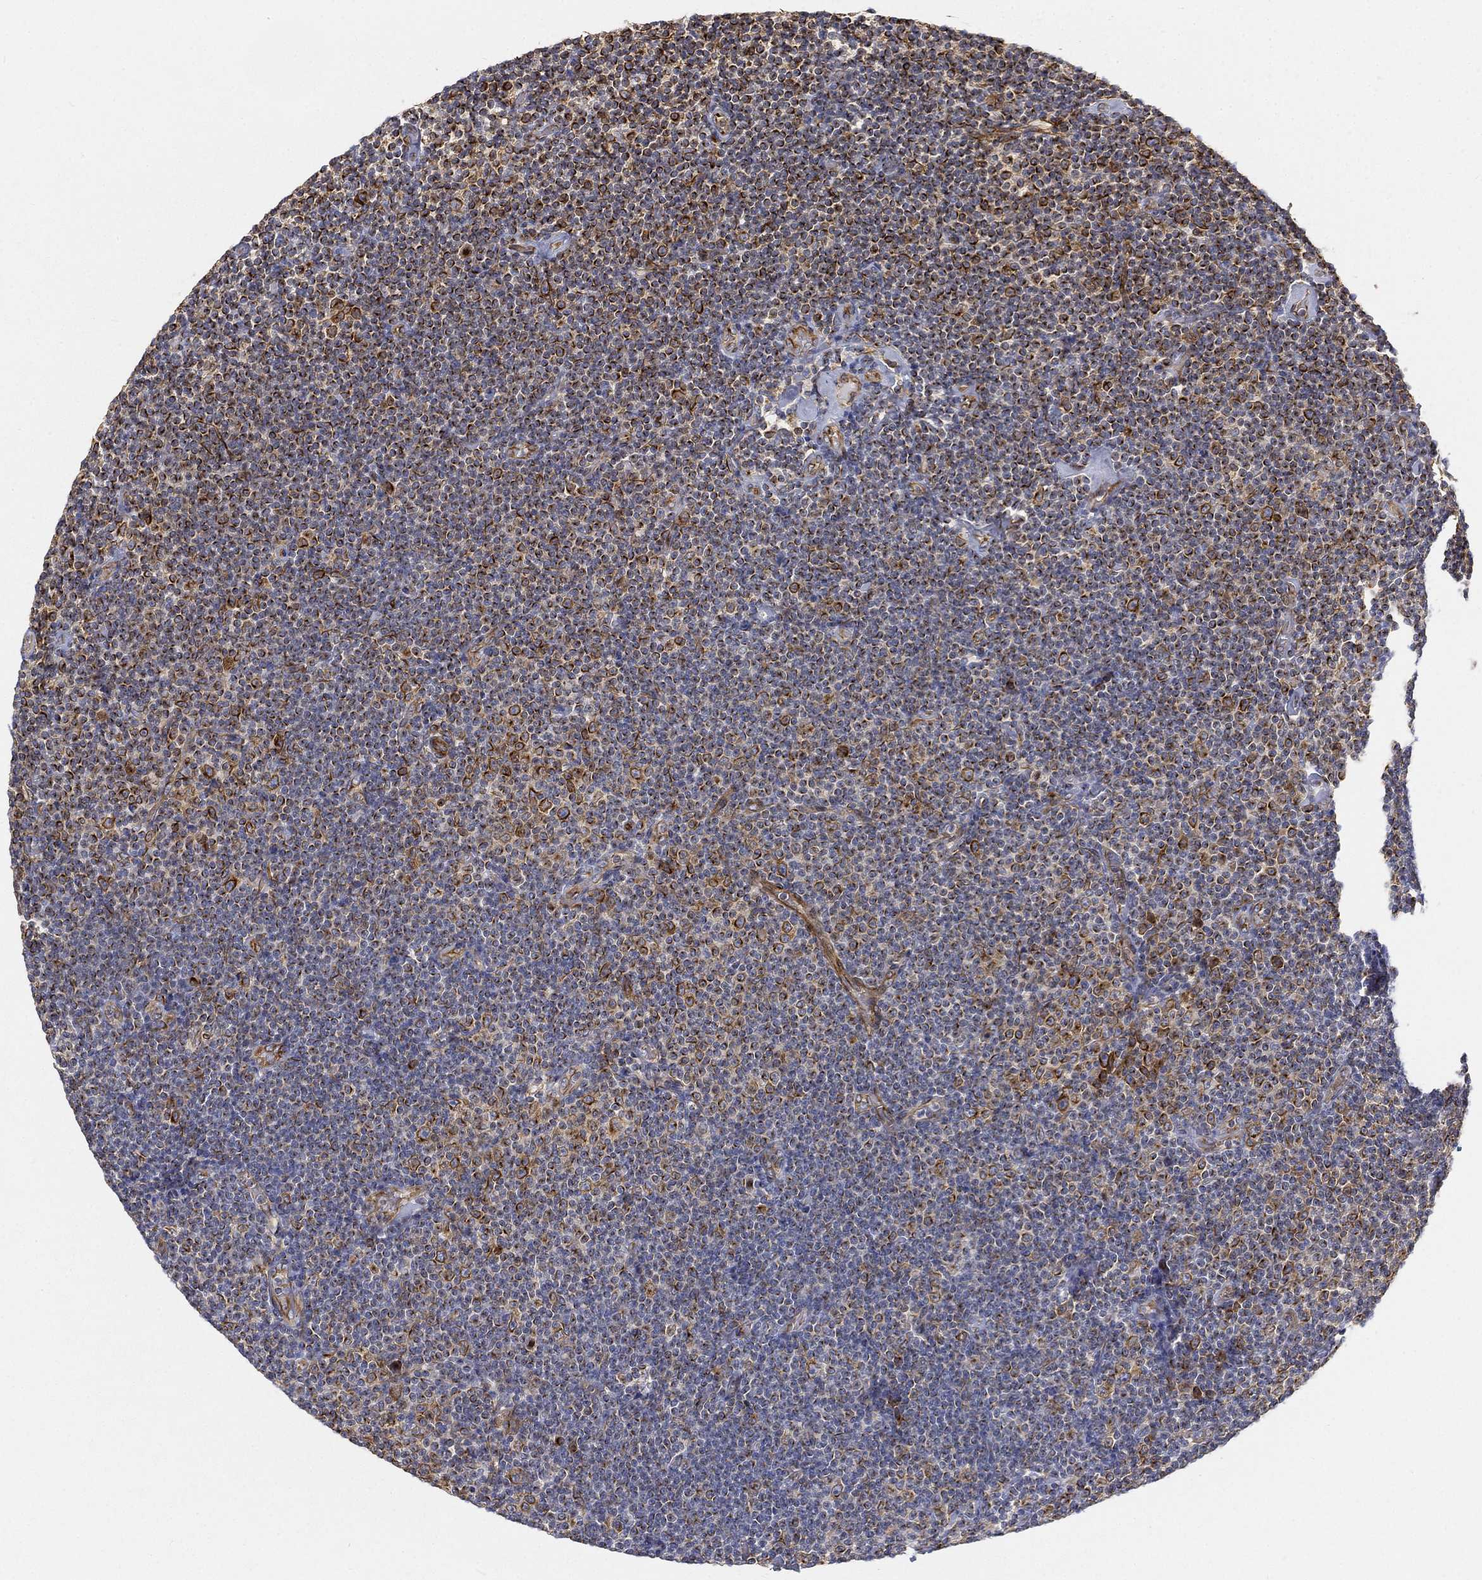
{"staining": {"intensity": "strong", "quantity": "25%-75%", "location": "cytoplasmic/membranous"}, "tissue": "lymphoma", "cell_type": "Tumor cells", "image_type": "cancer", "snomed": [{"axis": "morphology", "description": "Malignant lymphoma, non-Hodgkin's type, Low grade"}, {"axis": "topography", "description": "Lymph node"}], "caption": "This is a photomicrograph of immunohistochemistry (IHC) staining of low-grade malignant lymphoma, non-Hodgkin's type, which shows strong expression in the cytoplasmic/membranous of tumor cells.", "gene": "TMEM25", "patient": {"sex": "male", "age": 81}}